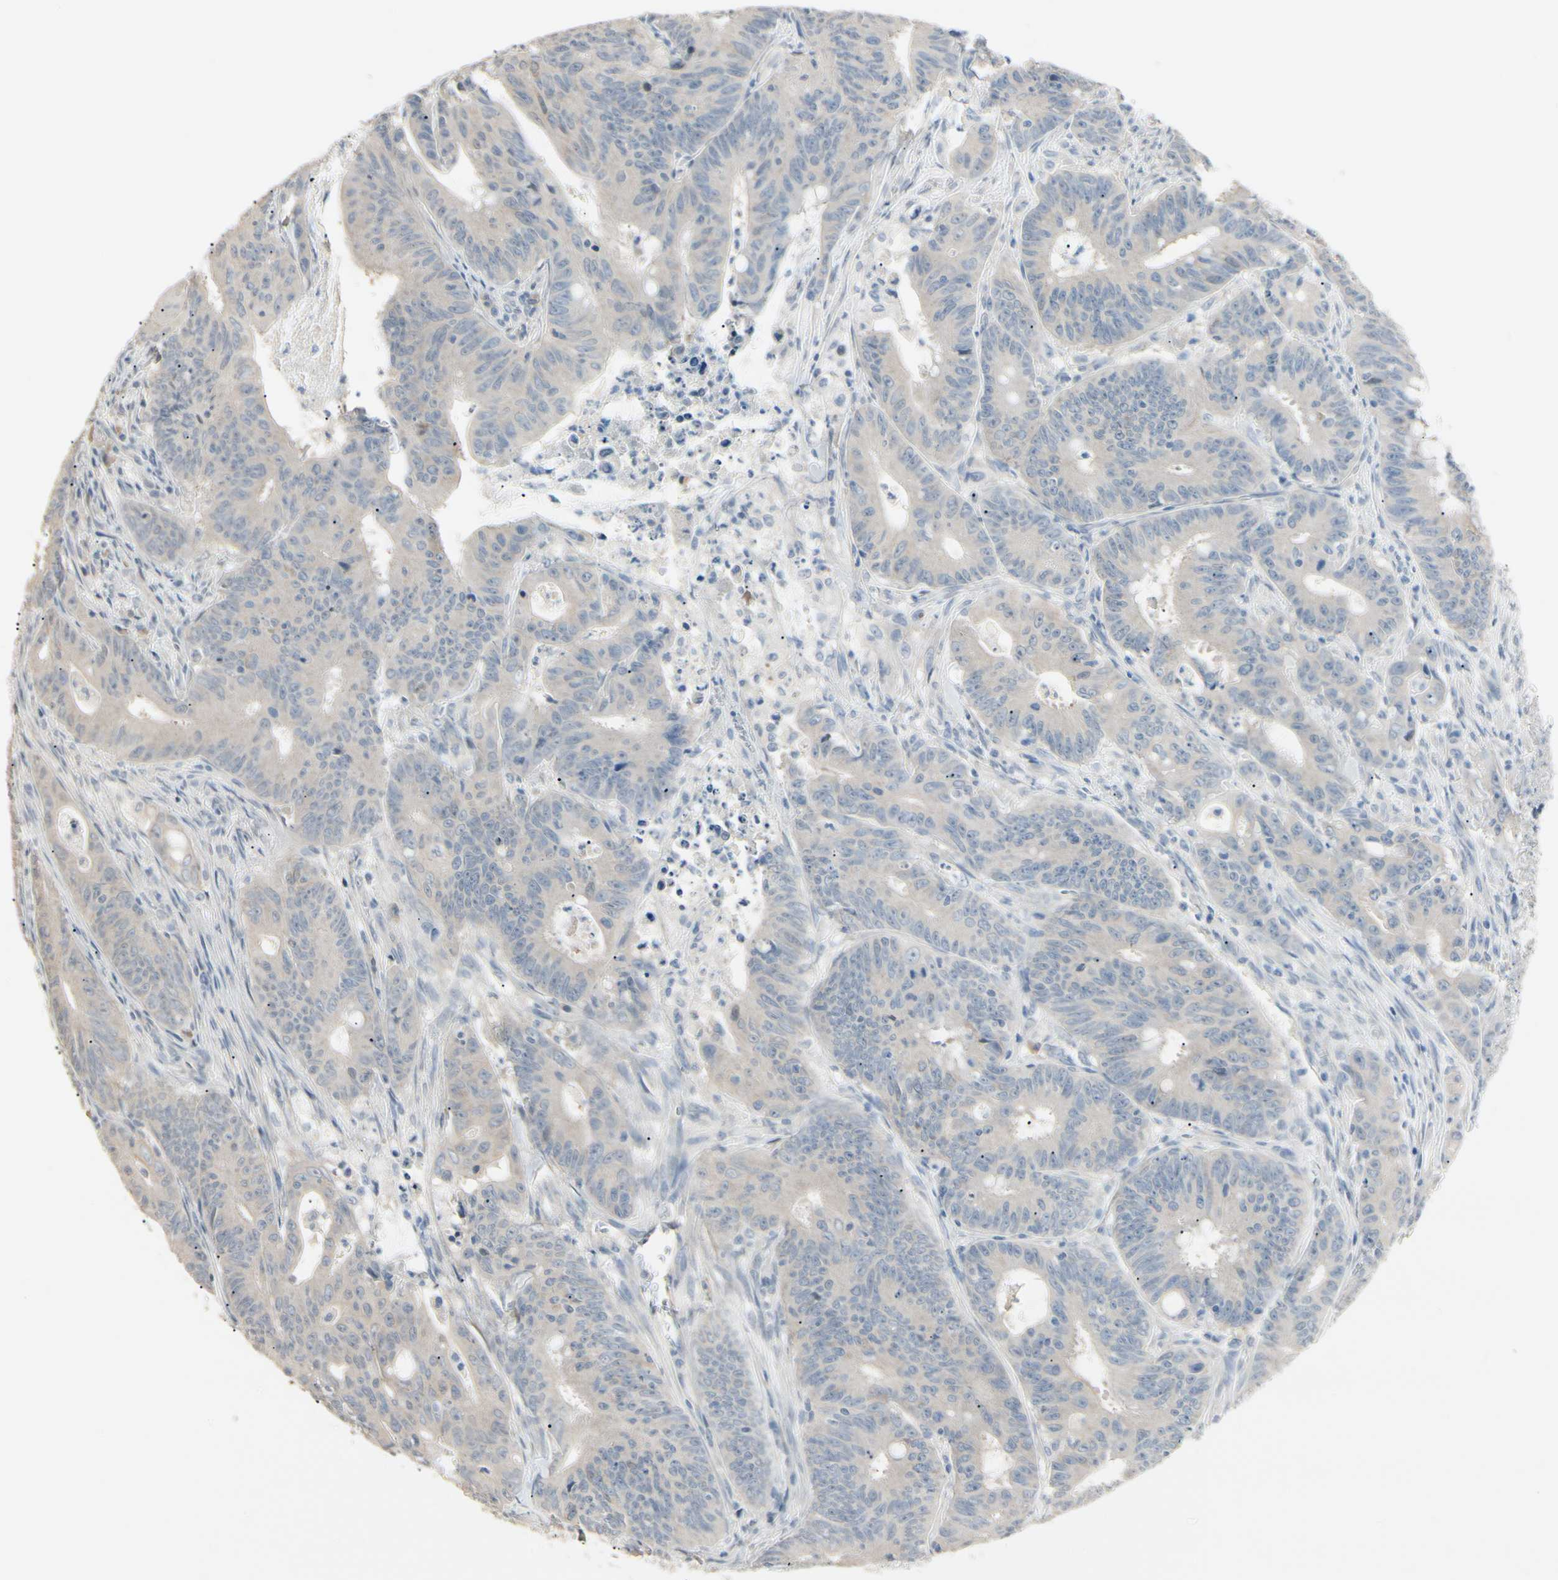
{"staining": {"intensity": "weak", "quantity": "25%-75%", "location": "cytoplasmic/membranous"}, "tissue": "colorectal cancer", "cell_type": "Tumor cells", "image_type": "cancer", "snomed": [{"axis": "morphology", "description": "Adenocarcinoma, NOS"}, {"axis": "topography", "description": "Colon"}], "caption": "Brown immunohistochemical staining in human colorectal cancer reveals weak cytoplasmic/membranous expression in about 25%-75% of tumor cells.", "gene": "GNE", "patient": {"sex": "male", "age": 45}}